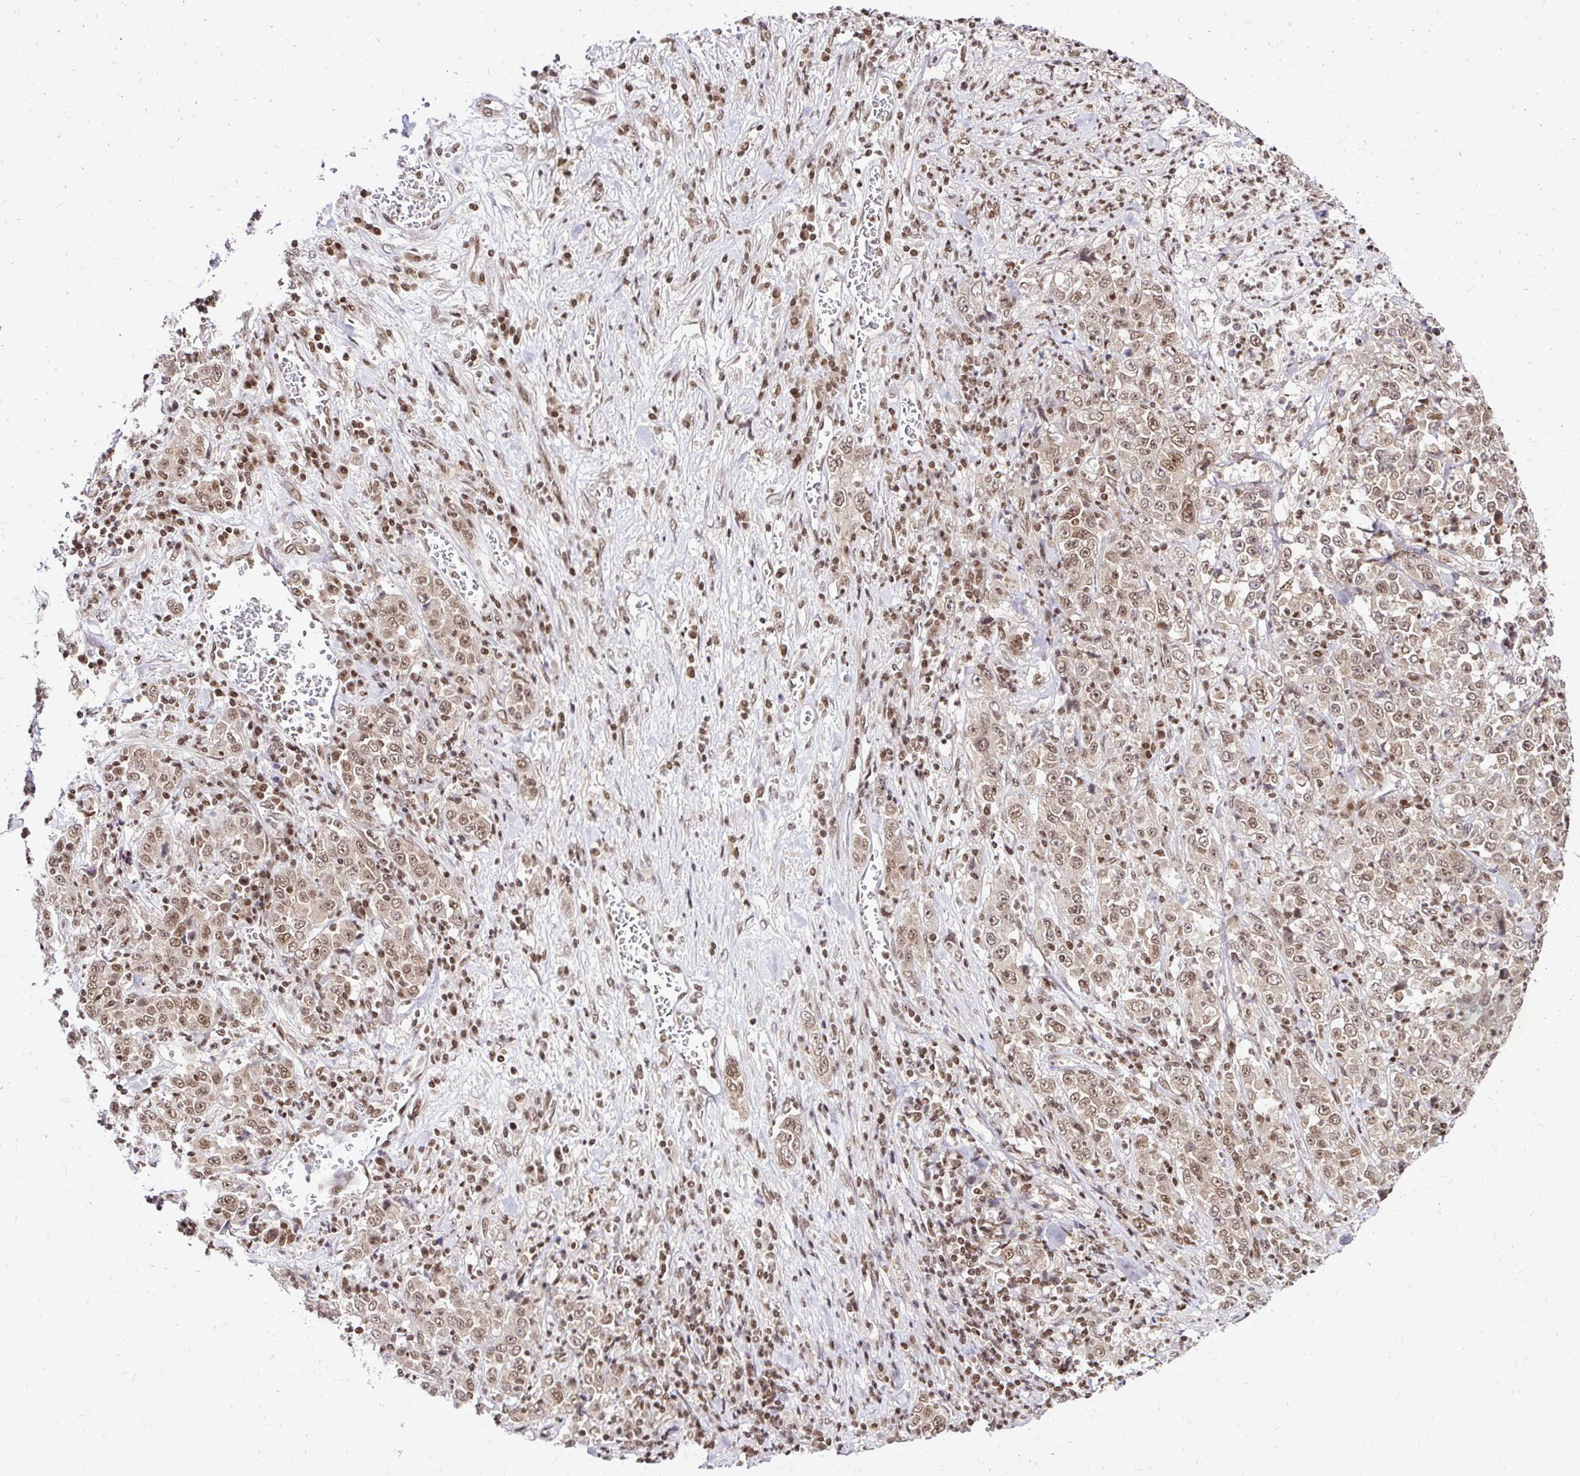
{"staining": {"intensity": "weak", "quantity": ">75%", "location": "cytoplasmic/membranous,nuclear"}, "tissue": "stomach cancer", "cell_type": "Tumor cells", "image_type": "cancer", "snomed": [{"axis": "morphology", "description": "Normal tissue, NOS"}, {"axis": "morphology", "description": "Adenocarcinoma, NOS"}, {"axis": "topography", "description": "Stomach, upper"}, {"axis": "topography", "description": "Stomach"}], "caption": "Stomach cancer (adenocarcinoma) tissue displays weak cytoplasmic/membranous and nuclear positivity in approximately >75% of tumor cells", "gene": "GLYR1", "patient": {"sex": "male", "age": 59}}